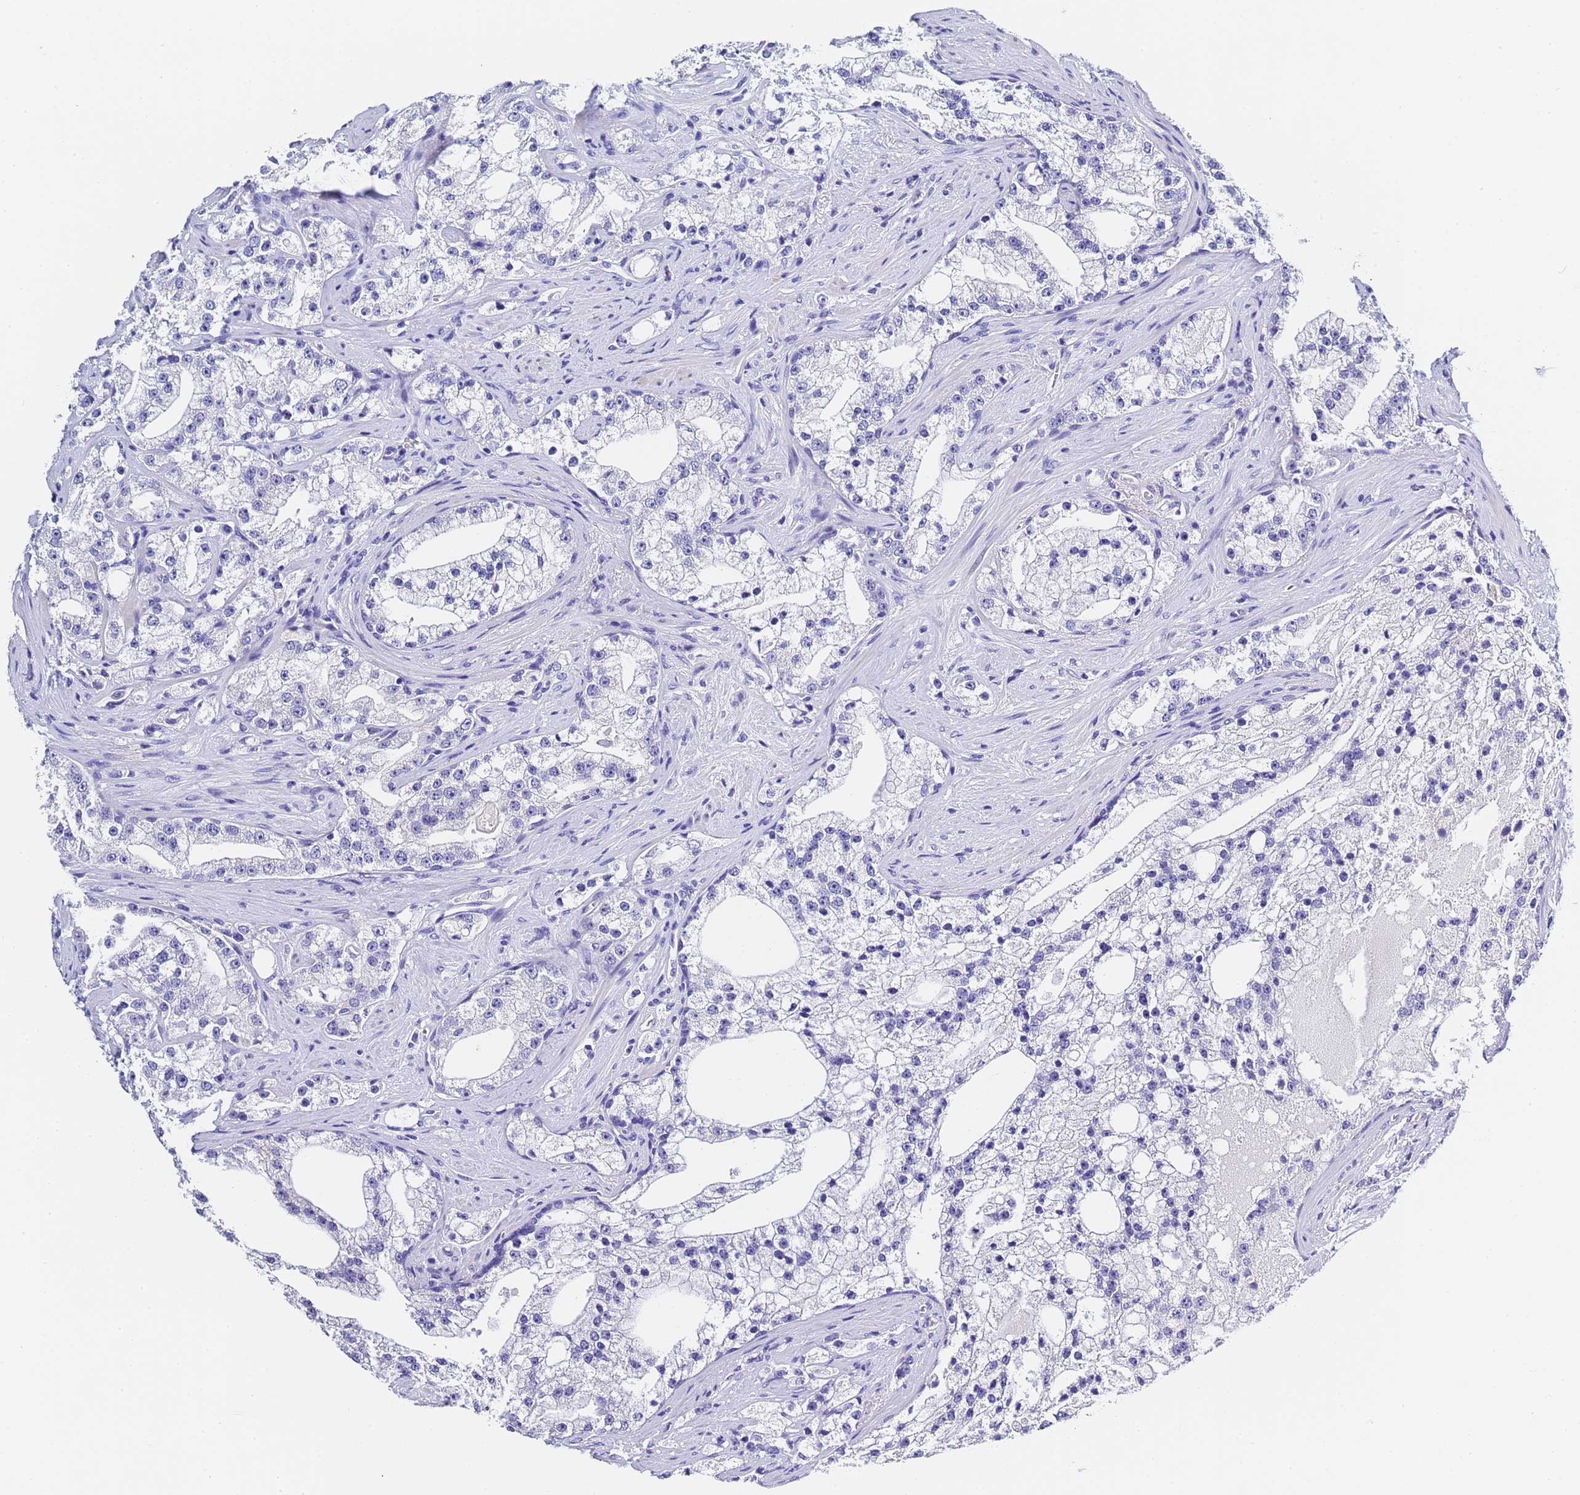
{"staining": {"intensity": "negative", "quantity": "none", "location": "none"}, "tissue": "prostate cancer", "cell_type": "Tumor cells", "image_type": "cancer", "snomed": [{"axis": "morphology", "description": "Adenocarcinoma, High grade"}, {"axis": "topography", "description": "Prostate"}], "caption": "This is an IHC photomicrograph of prostate adenocarcinoma (high-grade). There is no staining in tumor cells.", "gene": "GABRA1", "patient": {"sex": "male", "age": 64}}